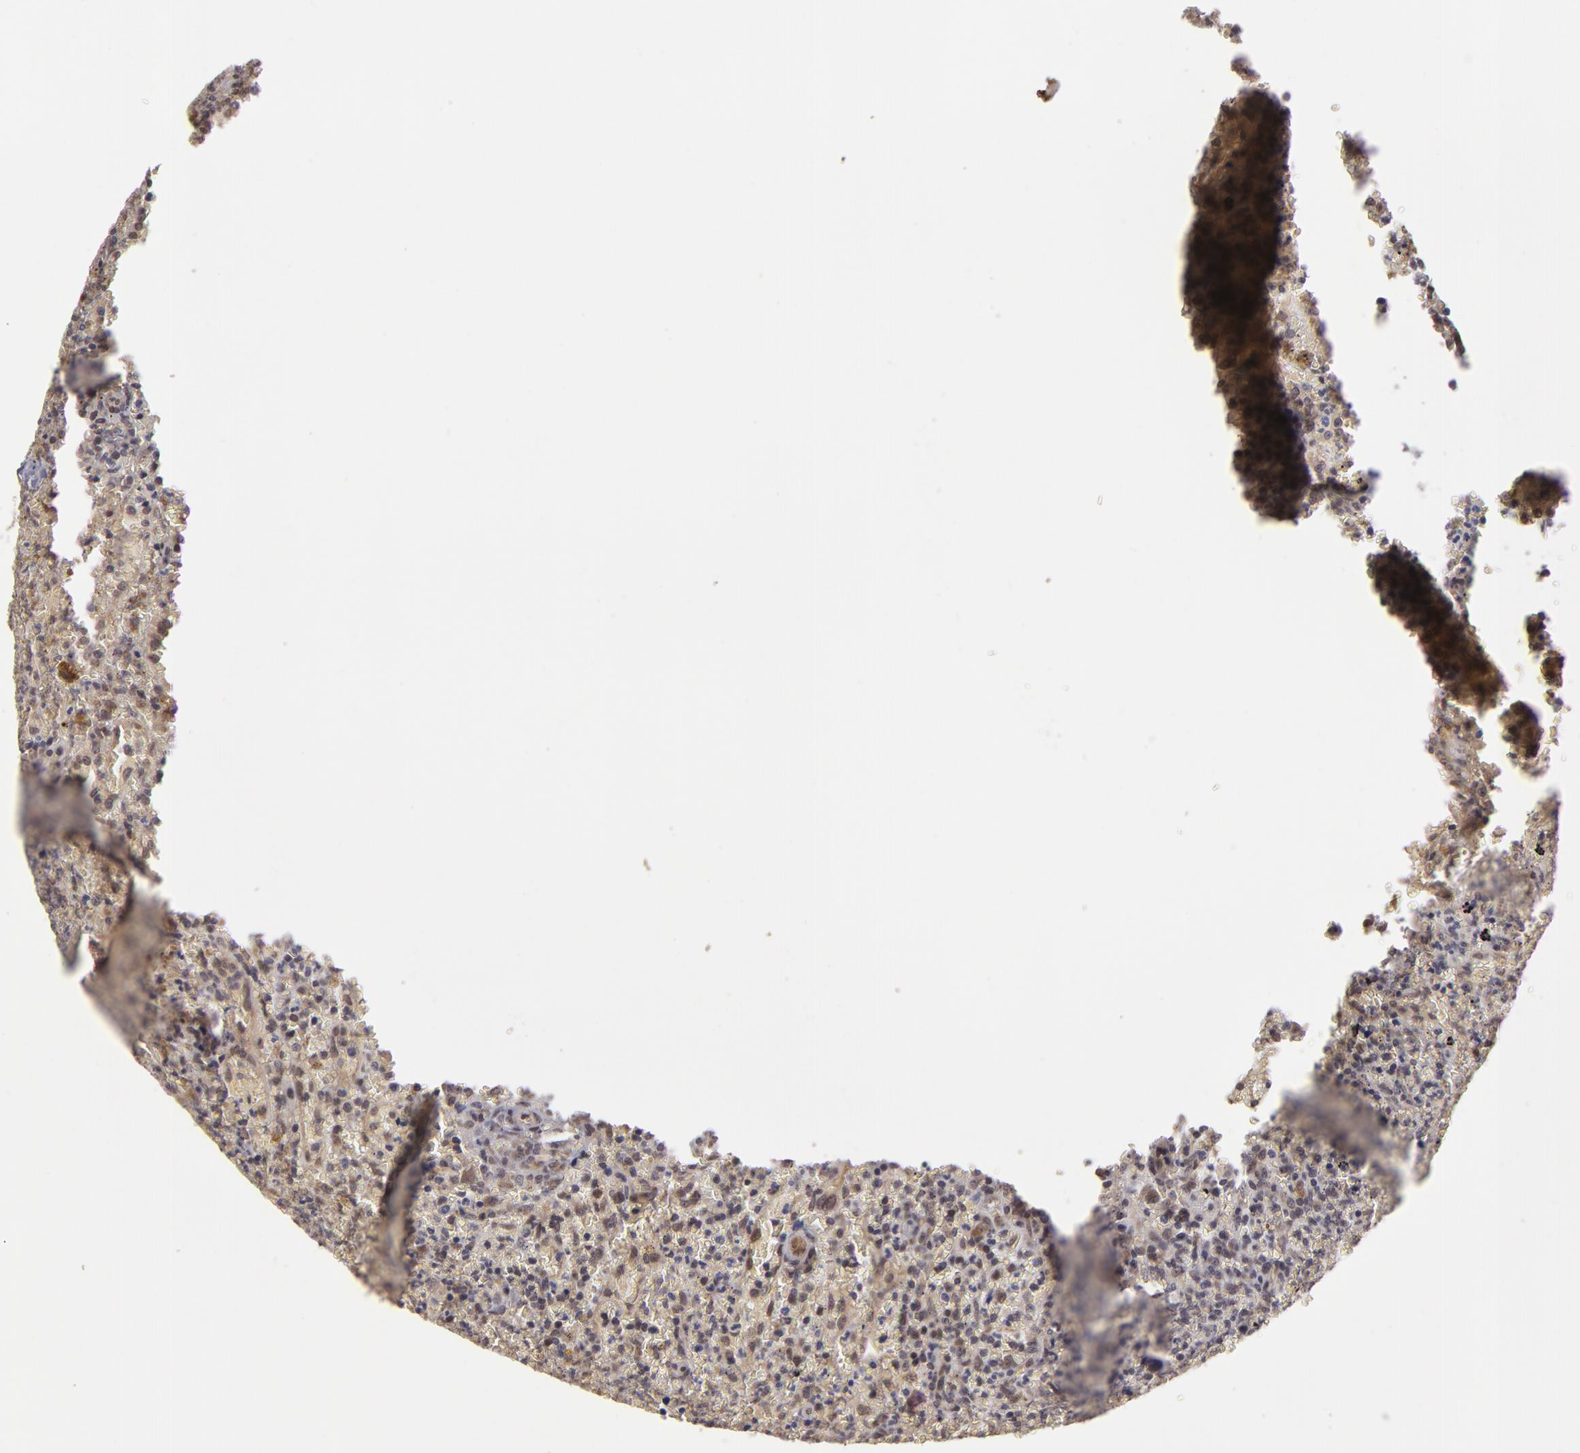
{"staining": {"intensity": "weak", "quantity": "<25%", "location": "nuclear"}, "tissue": "lymphoma", "cell_type": "Tumor cells", "image_type": "cancer", "snomed": [{"axis": "morphology", "description": "Malignant lymphoma, non-Hodgkin's type, High grade"}, {"axis": "topography", "description": "Spleen"}, {"axis": "topography", "description": "Lymph node"}], "caption": "Human lymphoma stained for a protein using immunohistochemistry exhibits no positivity in tumor cells.", "gene": "ZNF133", "patient": {"sex": "female", "age": 70}}